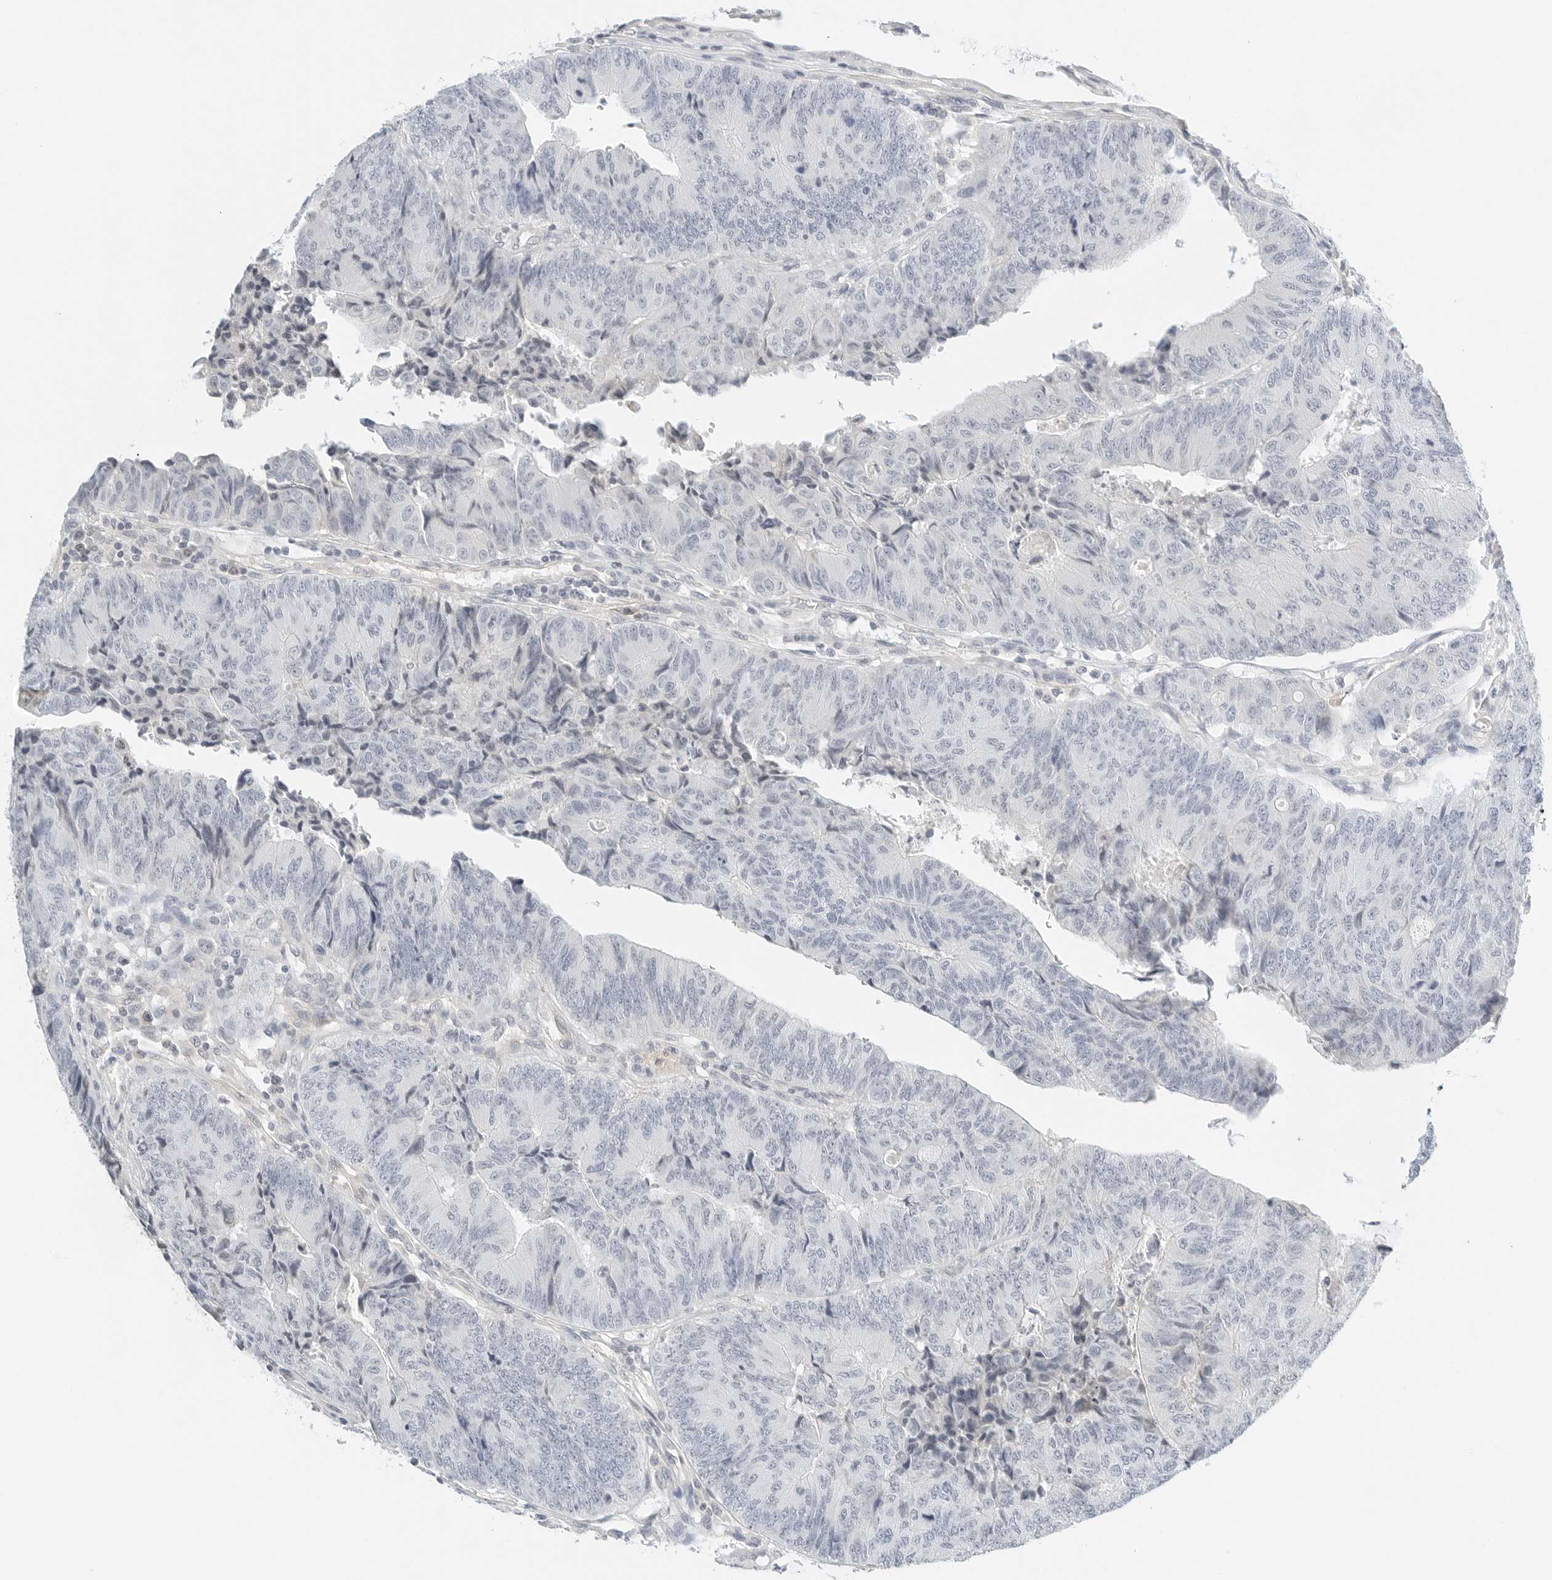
{"staining": {"intensity": "negative", "quantity": "none", "location": "none"}, "tissue": "colorectal cancer", "cell_type": "Tumor cells", "image_type": "cancer", "snomed": [{"axis": "morphology", "description": "Adenocarcinoma, NOS"}, {"axis": "topography", "description": "Colon"}], "caption": "The histopathology image reveals no significant expression in tumor cells of colorectal adenocarcinoma.", "gene": "PKDCC", "patient": {"sex": "female", "age": 67}}